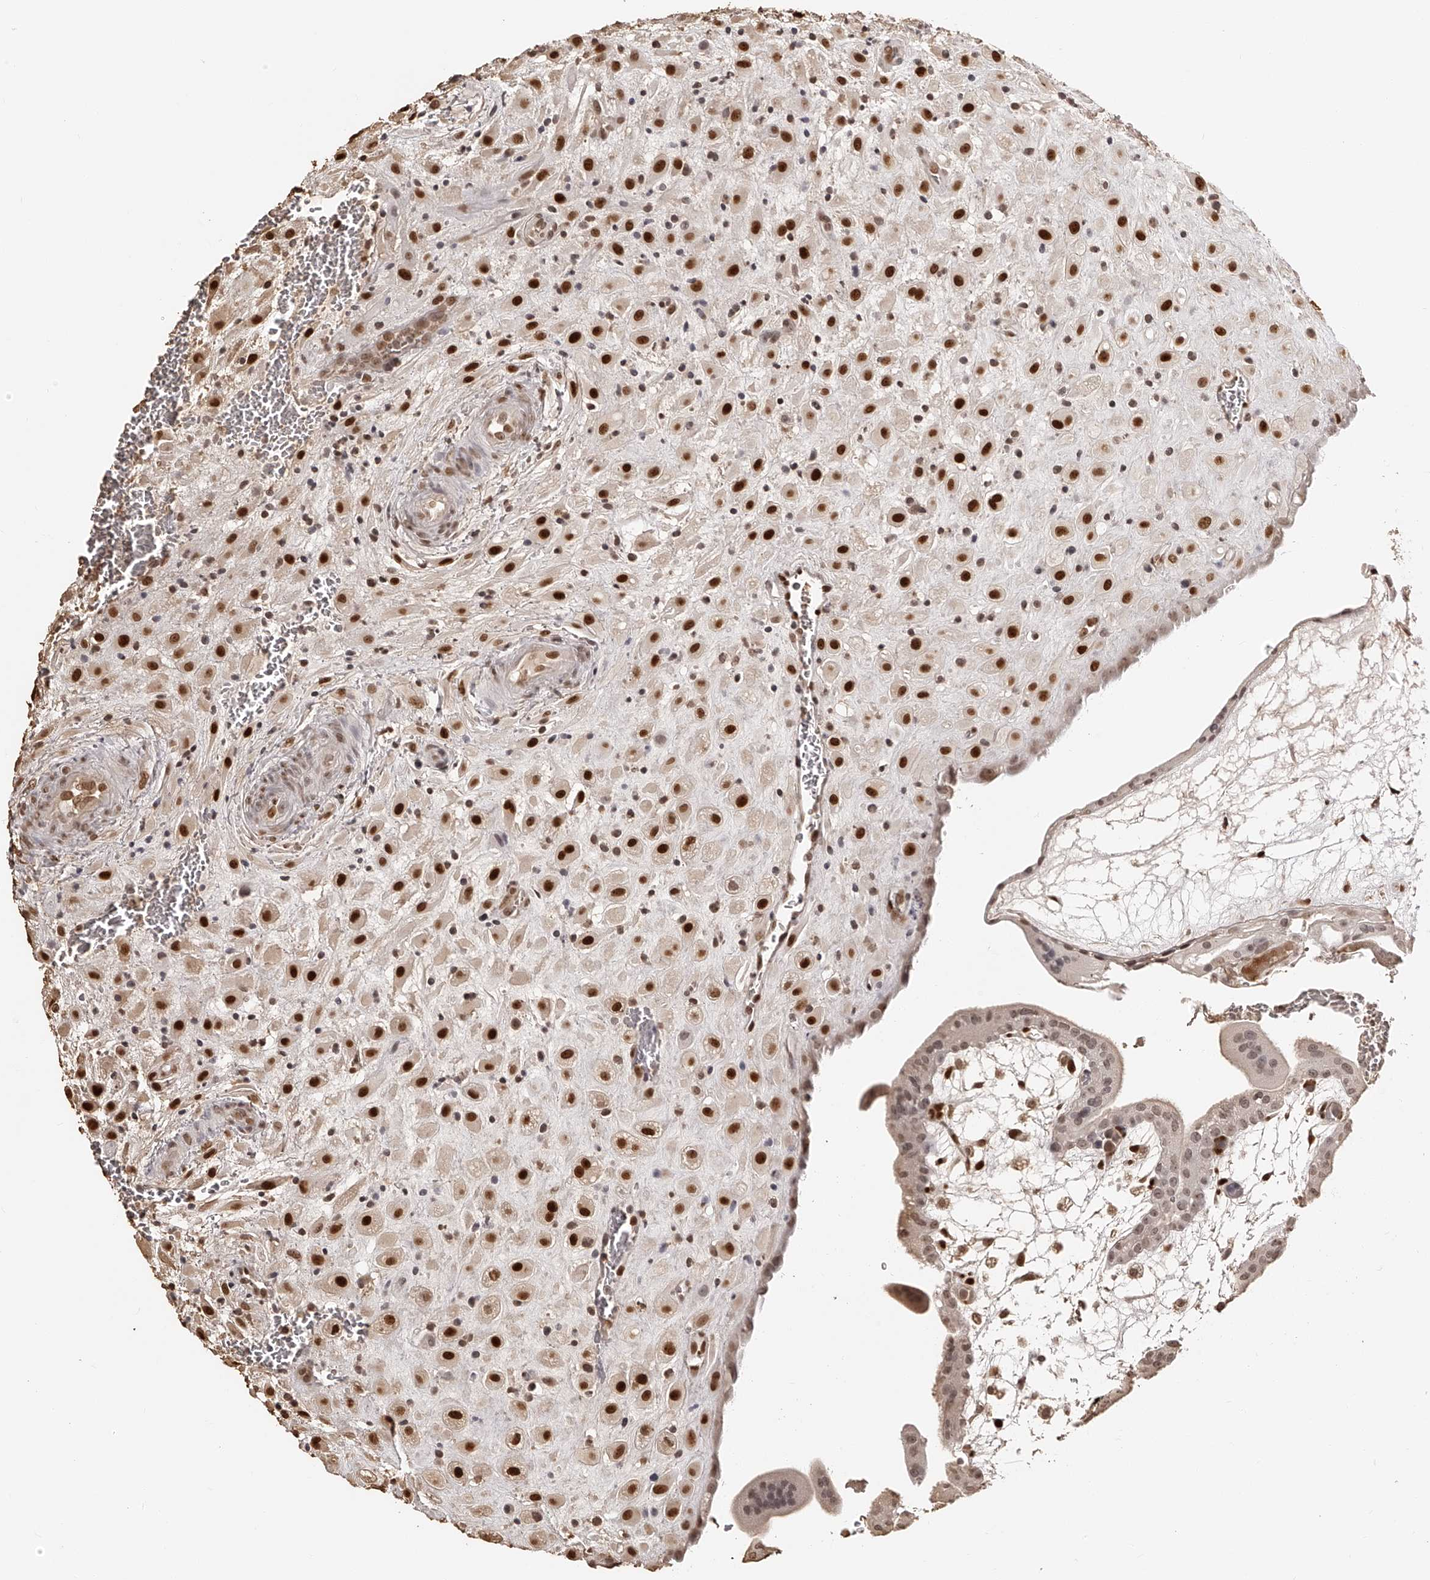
{"staining": {"intensity": "strong", "quantity": ">75%", "location": "nuclear"}, "tissue": "placenta", "cell_type": "Decidual cells", "image_type": "normal", "snomed": [{"axis": "morphology", "description": "Normal tissue, NOS"}, {"axis": "topography", "description": "Placenta"}], "caption": "The photomicrograph shows a brown stain indicating the presence of a protein in the nuclear of decidual cells in placenta. Nuclei are stained in blue.", "gene": "ZNF503", "patient": {"sex": "female", "age": 35}}